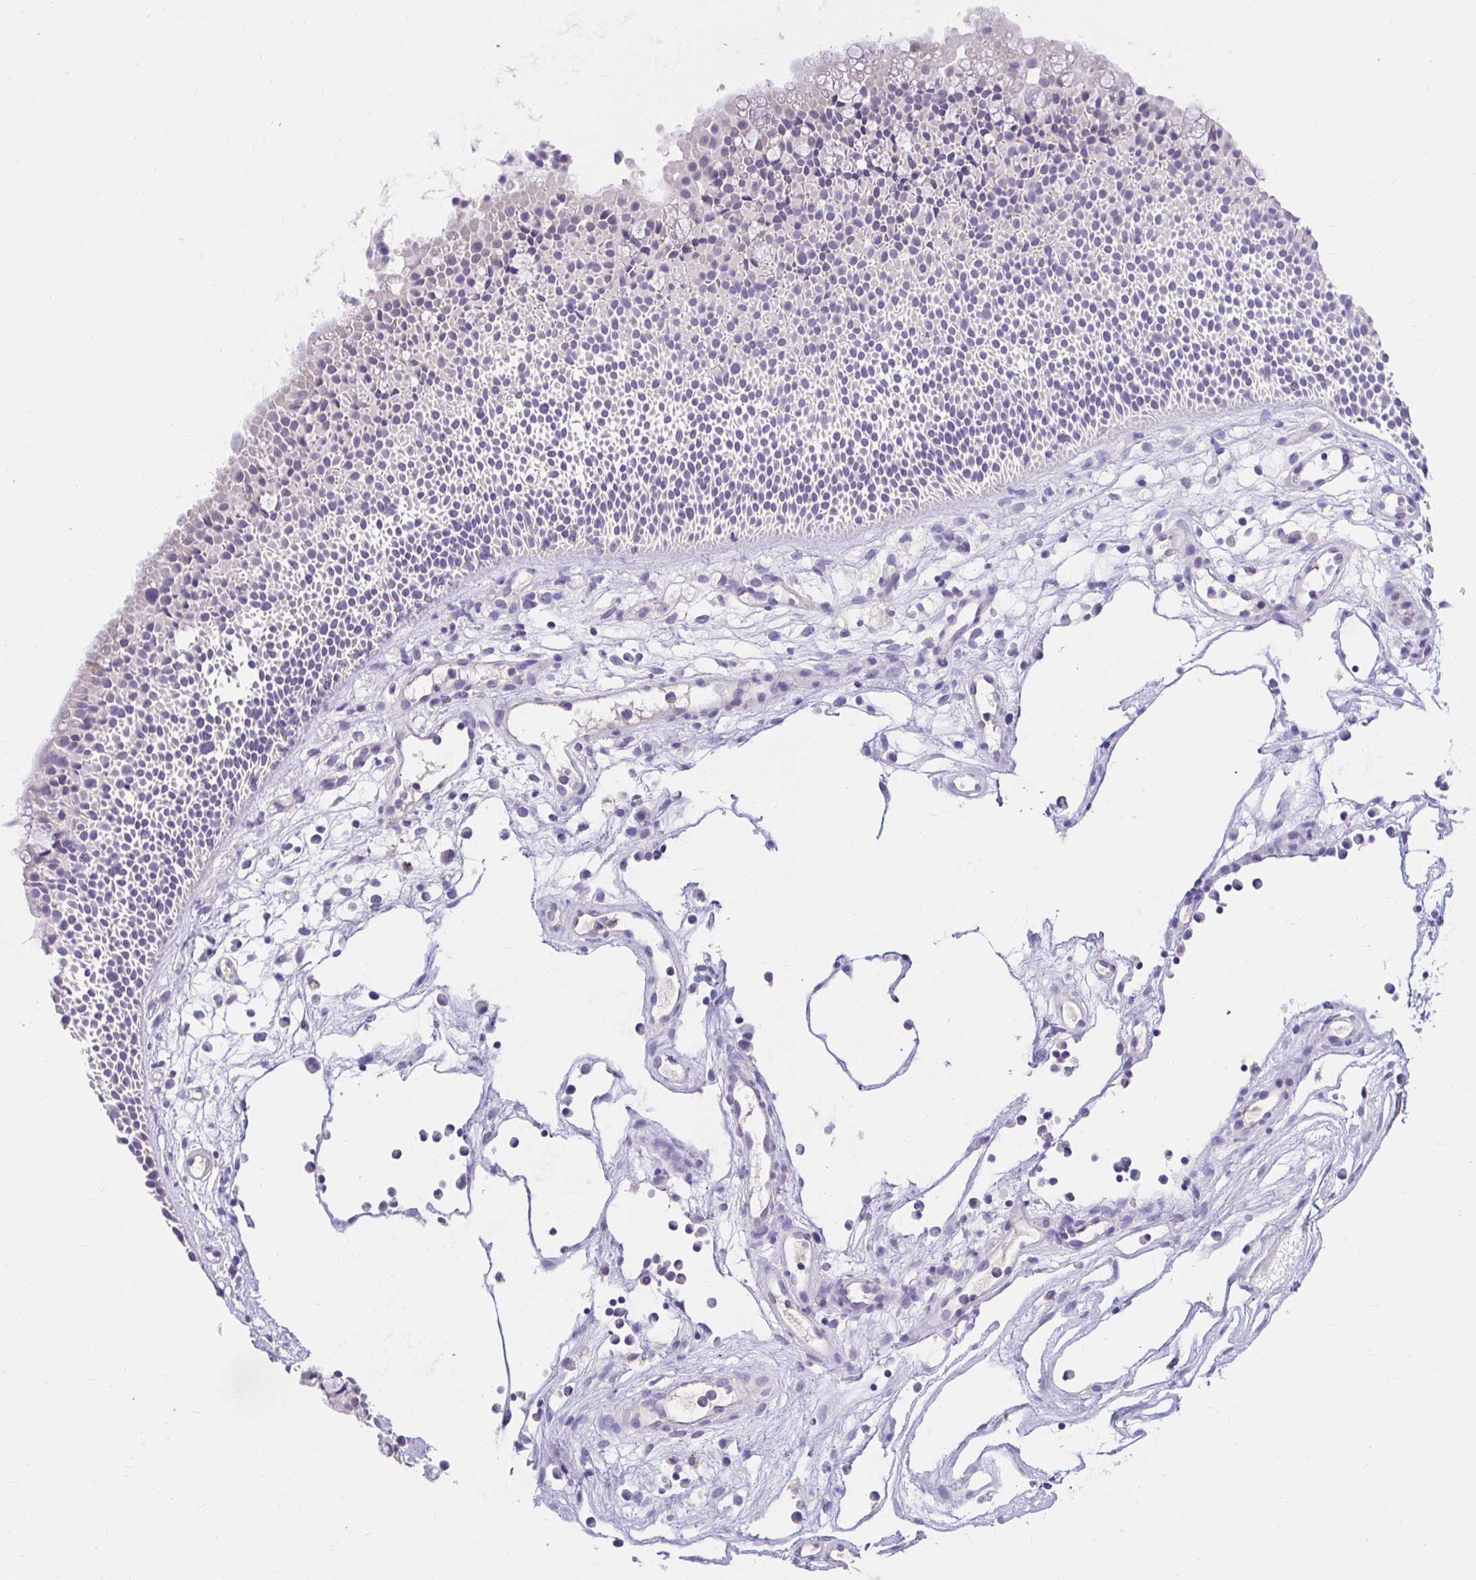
{"staining": {"intensity": "negative", "quantity": "none", "location": "none"}, "tissue": "nasopharynx", "cell_type": "Respiratory epithelial cells", "image_type": "normal", "snomed": [{"axis": "morphology", "description": "Normal tissue, NOS"}, {"axis": "topography", "description": "Nasopharynx"}], "caption": "Image shows no significant protein expression in respiratory epithelial cells of benign nasopharynx.", "gene": "CDO1", "patient": {"sex": "male", "age": 56}}